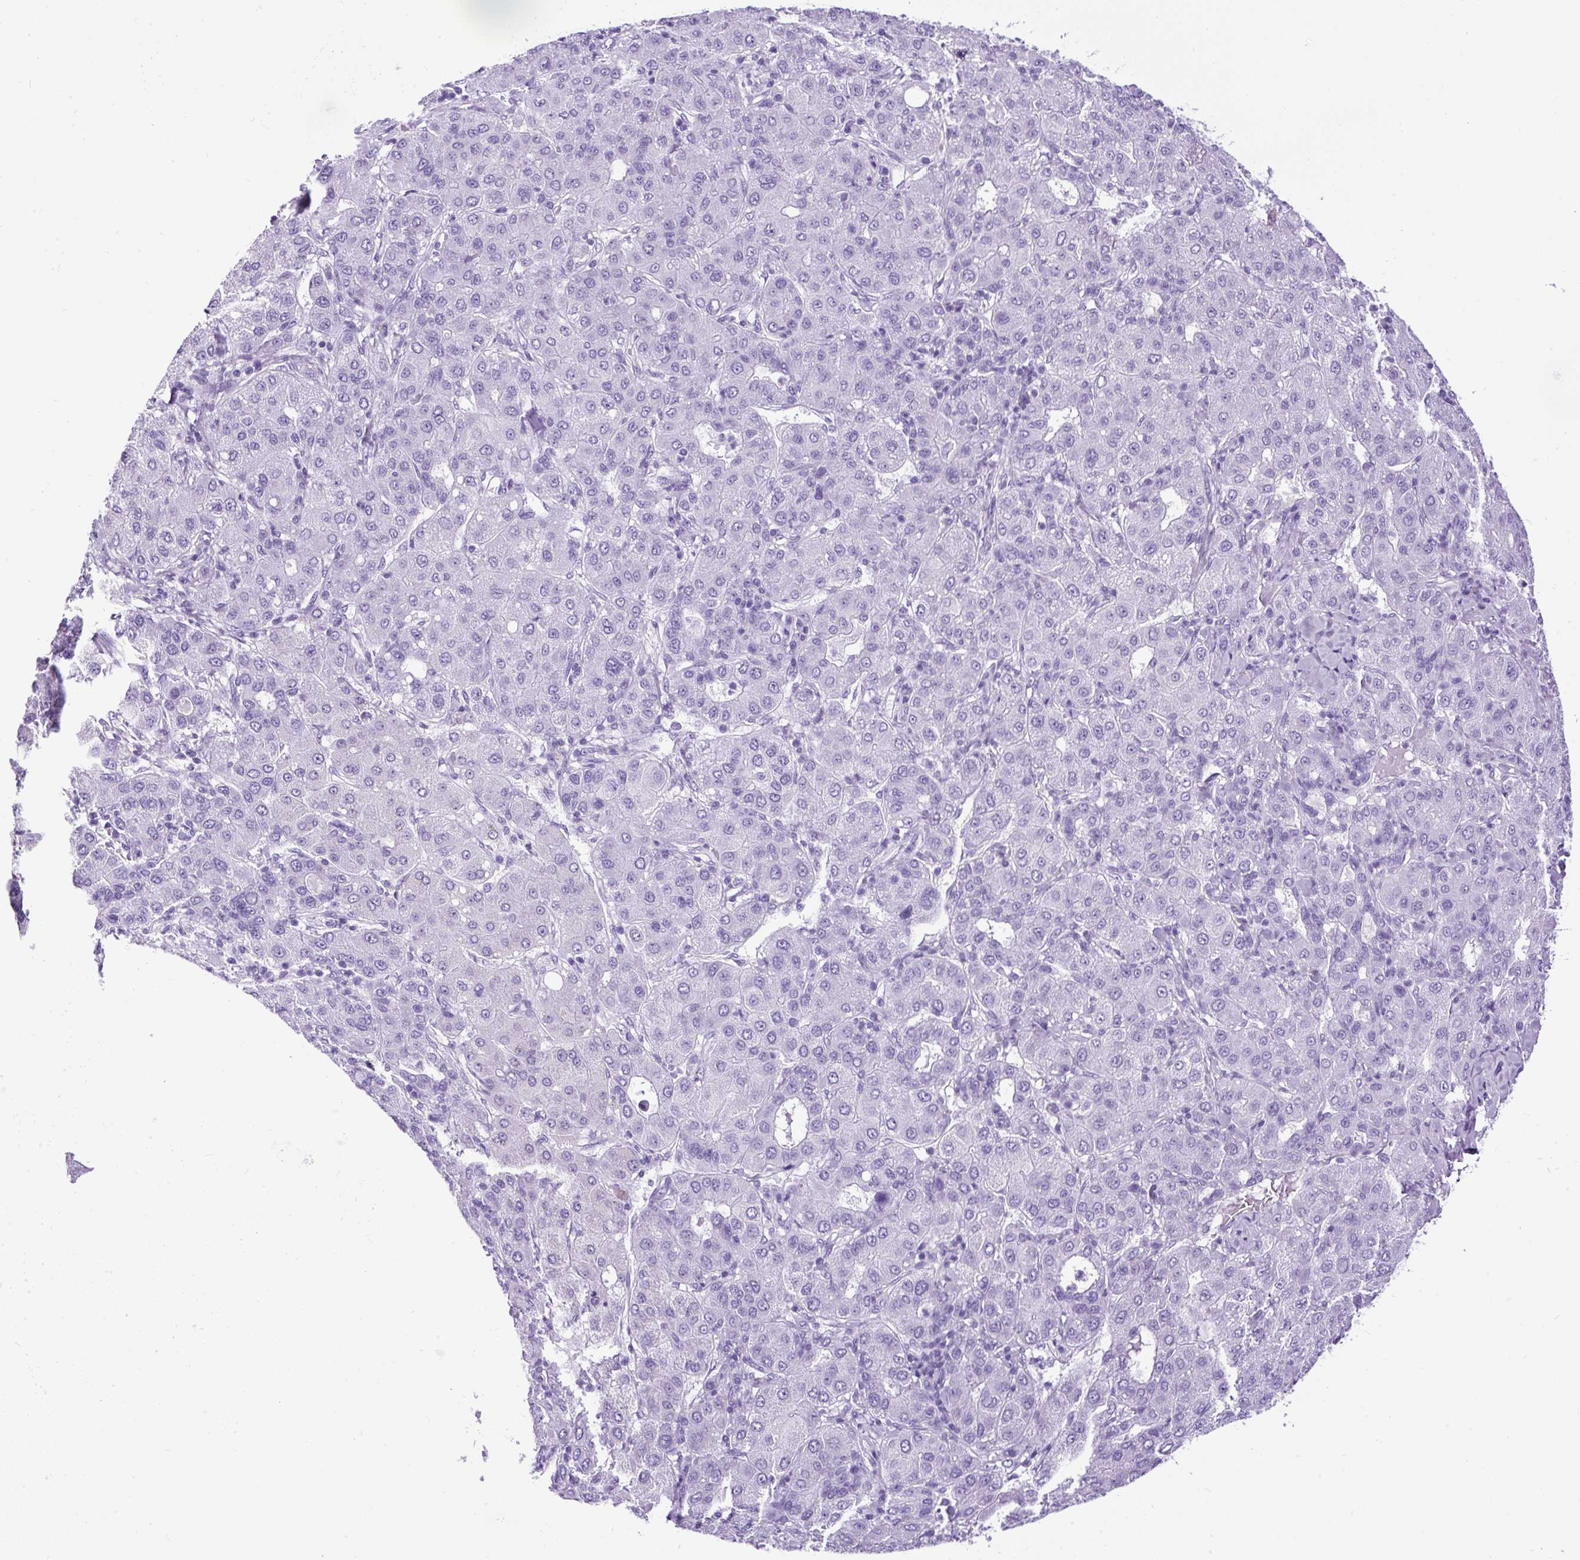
{"staining": {"intensity": "negative", "quantity": "none", "location": "none"}, "tissue": "liver cancer", "cell_type": "Tumor cells", "image_type": "cancer", "snomed": [{"axis": "morphology", "description": "Carcinoma, Hepatocellular, NOS"}, {"axis": "topography", "description": "Liver"}], "caption": "Protein analysis of hepatocellular carcinoma (liver) displays no significant staining in tumor cells.", "gene": "CEL", "patient": {"sex": "male", "age": 65}}